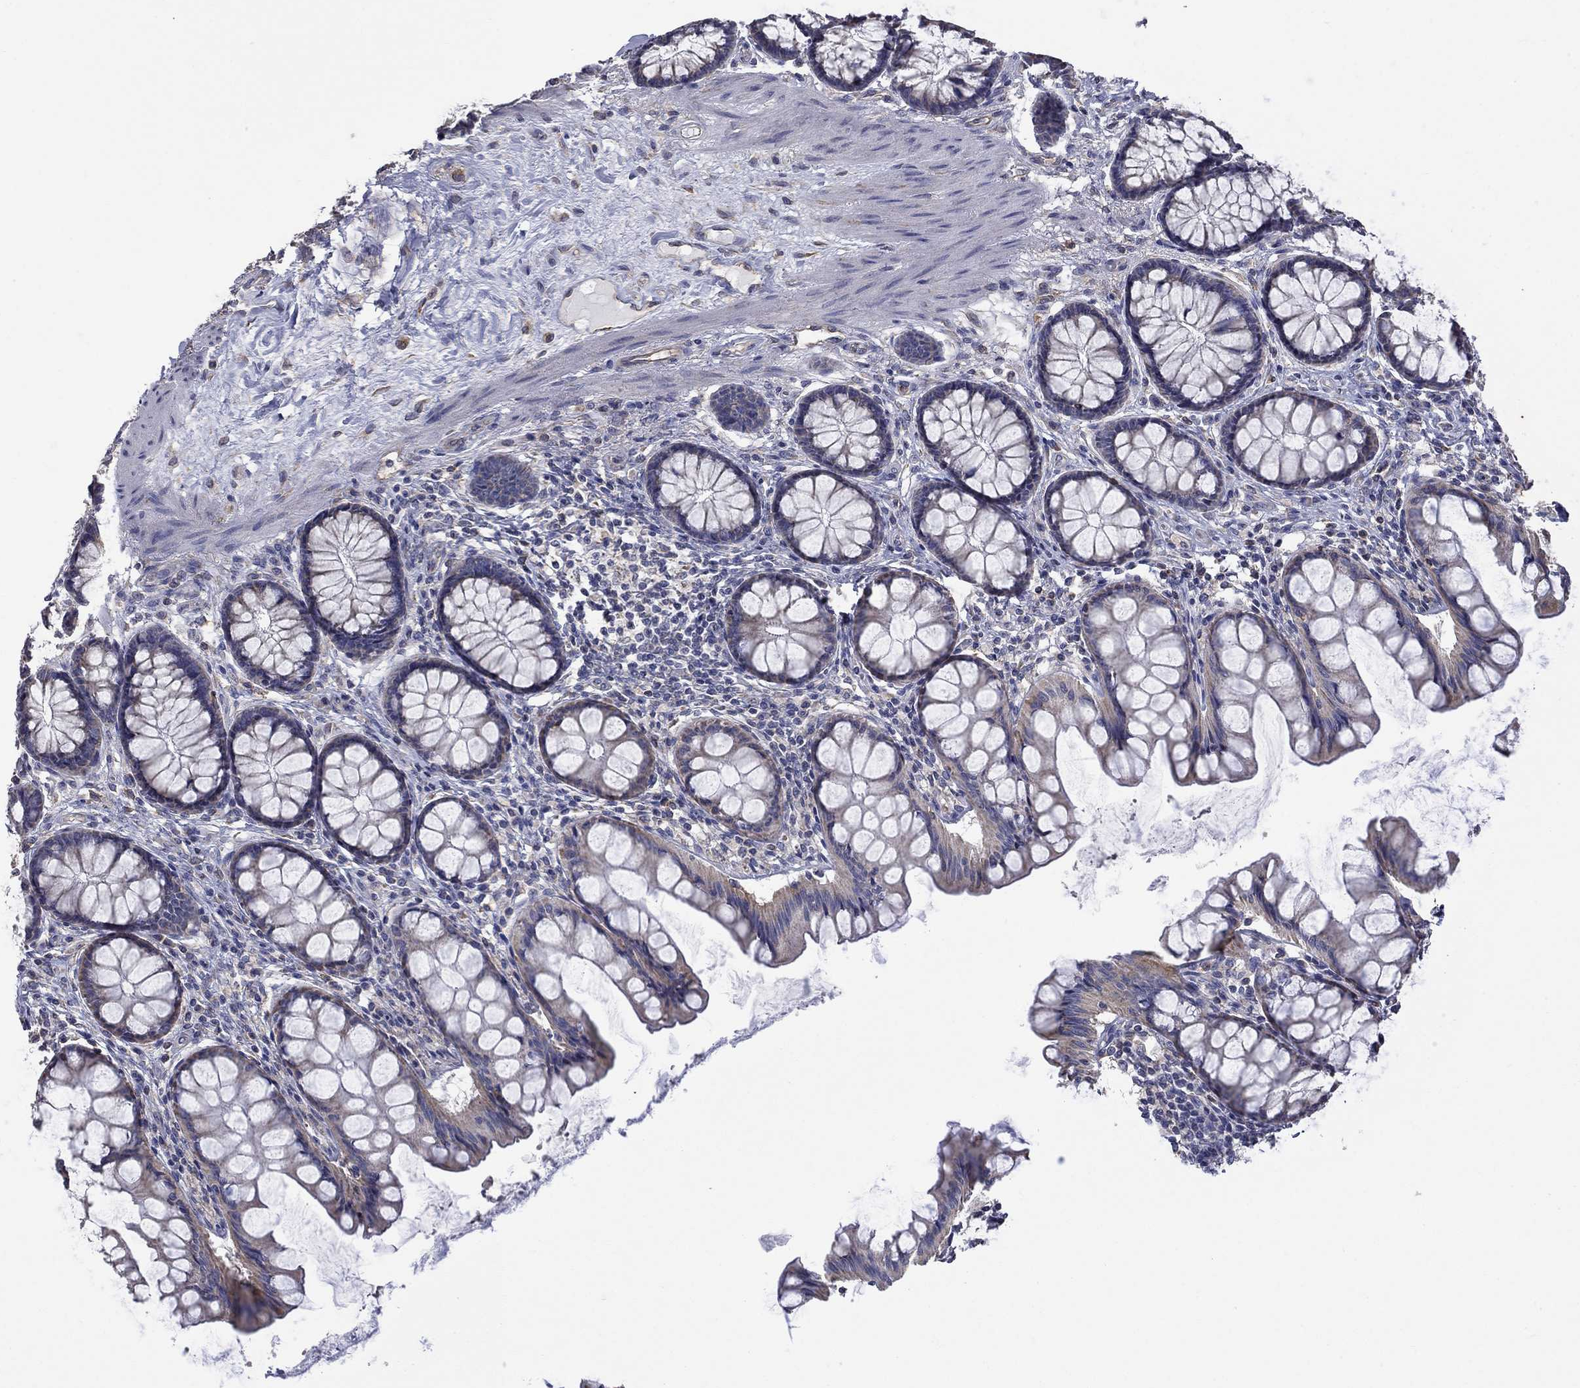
{"staining": {"intensity": "weak", "quantity": "25%-75%", "location": "cytoplasmic/membranous"}, "tissue": "colon", "cell_type": "Endothelial cells", "image_type": "normal", "snomed": [{"axis": "morphology", "description": "Normal tissue, NOS"}, {"axis": "topography", "description": "Colon"}], "caption": "Benign colon displays weak cytoplasmic/membranous expression in about 25%-75% of endothelial cells, visualized by immunohistochemistry. Immunohistochemistry (ihc) stains the protein of interest in brown and the nuclei are stained blue.", "gene": "CAMKK2", "patient": {"sex": "female", "age": 65}}